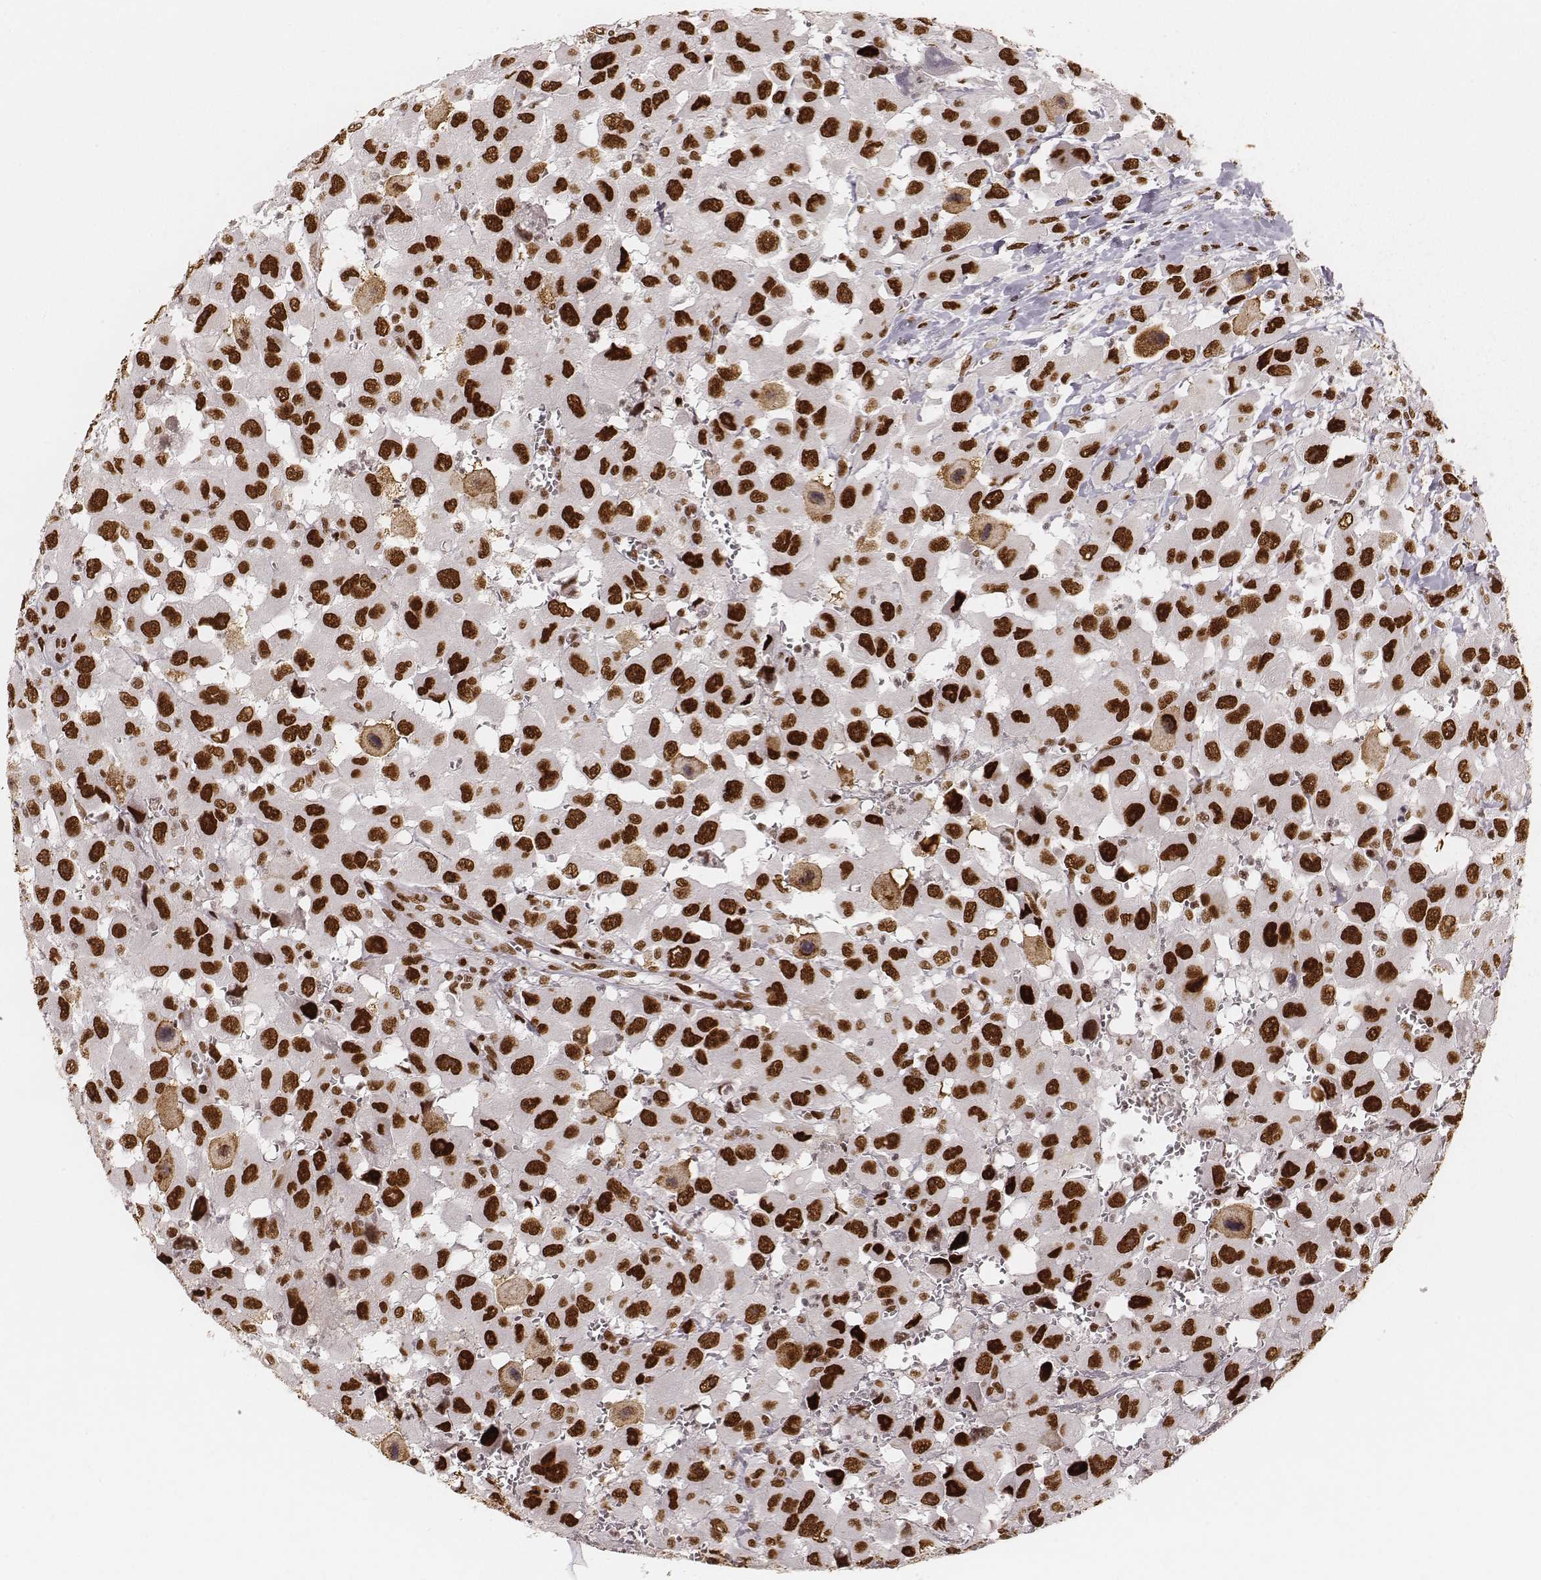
{"staining": {"intensity": "strong", "quantity": ">75%", "location": "nuclear"}, "tissue": "head and neck cancer", "cell_type": "Tumor cells", "image_type": "cancer", "snomed": [{"axis": "morphology", "description": "Squamous cell carcinoma, NOS"}, {"axis": "morphology", "description": "Squamous cell carcinoma, metastatic, NOS"}, {"axis": "topography", "description": "Oral tissue"}, {"axis": "topography", "description": "Head-Neck"}], "caption": "Tumor cells reveal high levels of strong nuclear expression in about >75% of cells in head and neck cancer (metastatic squamous cell carcinoma). The staining was performed using DAB (3,3'-diaminobenzidine), with brown indicating positive protein expression. Nuclei are stained blue with hematoxylin.", "gene": "HNRNPC", "patient": {"sex": "female", "age": 85}}